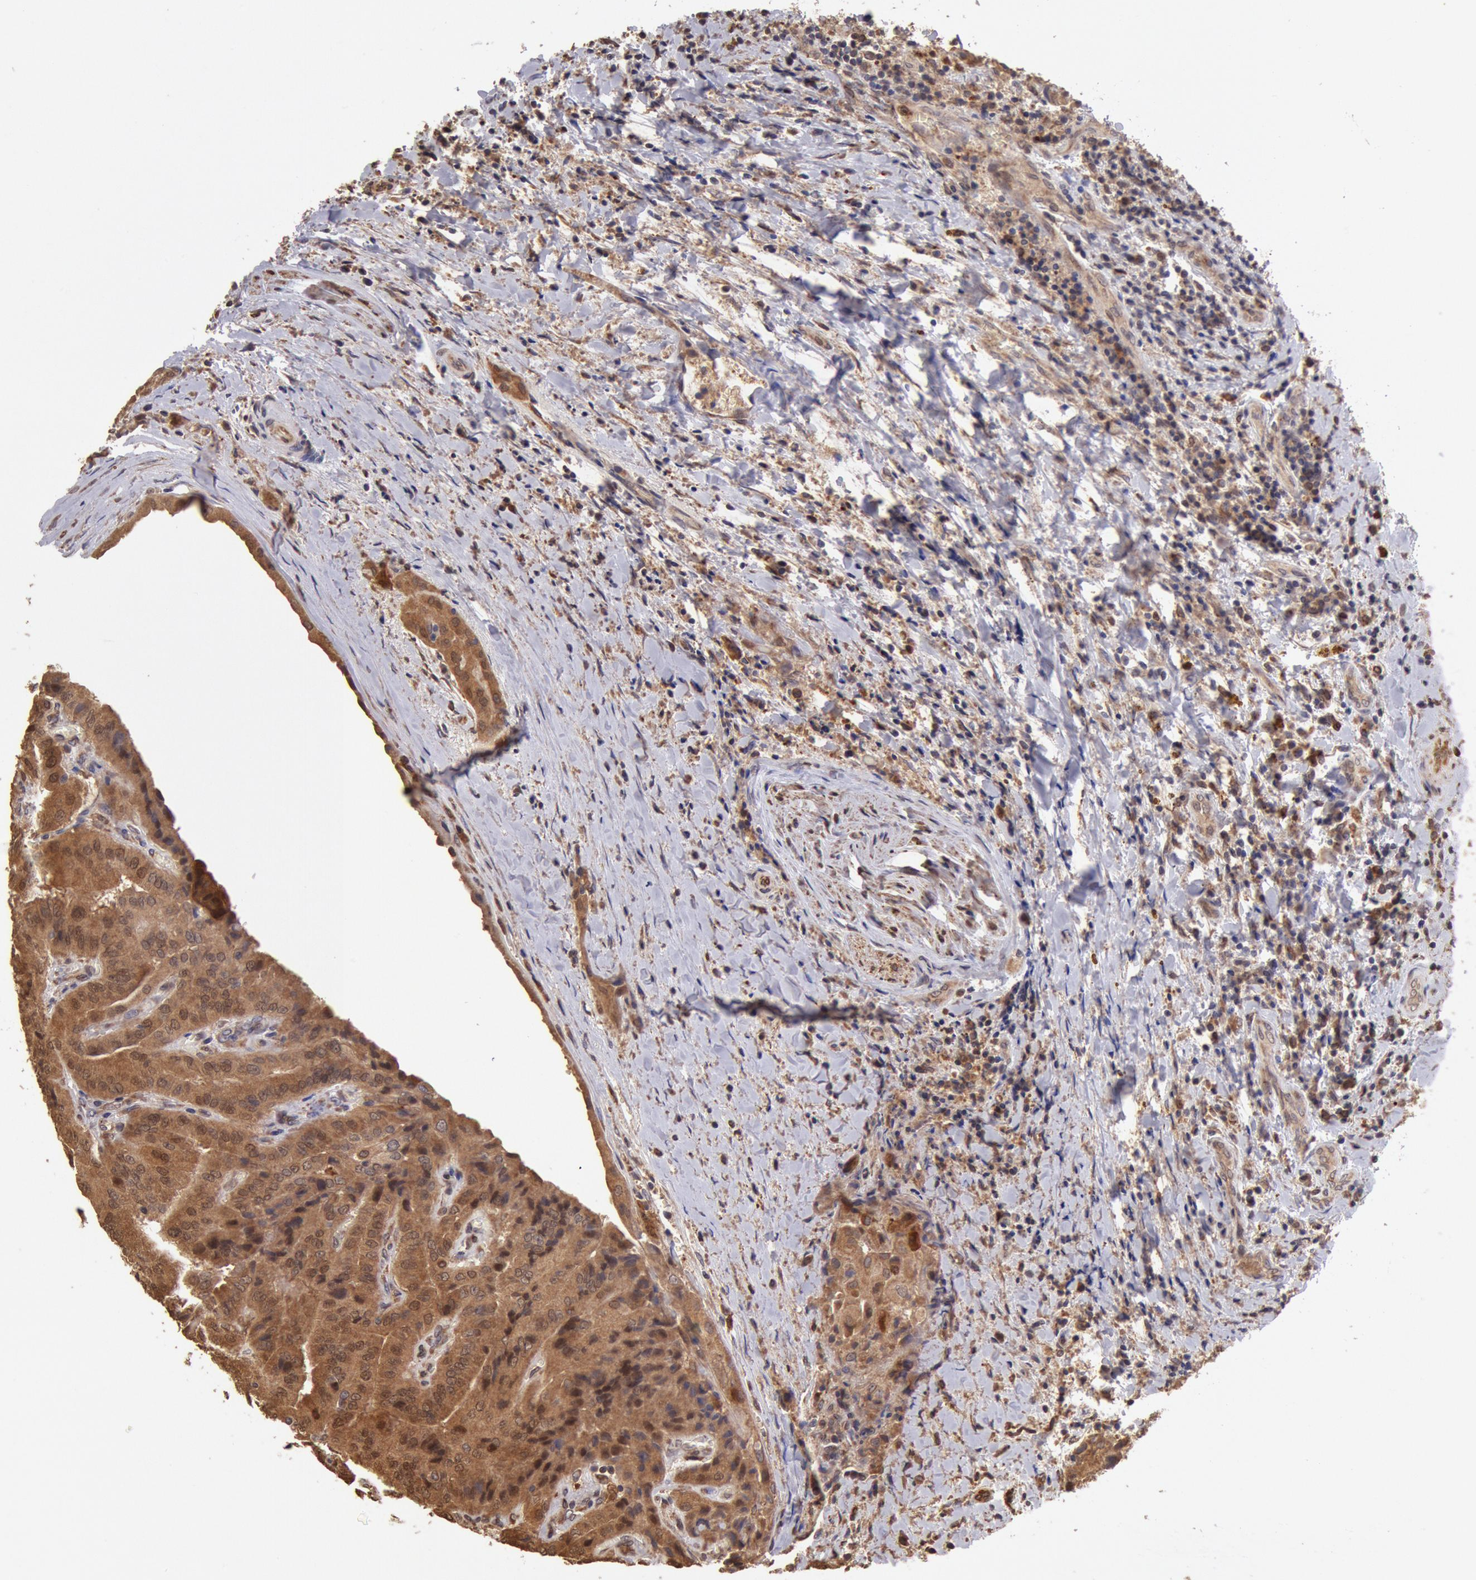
{"staining": {"intensity": "strong", "quantity": ">75%", "location": "cytoplasmic/membranous,nuclear"}, "tissue": "thyroid cancer", "cell_type": "Tumor cells", "image_type": "cancer", "snomed": [{"axis": "morphology", "description": "Papillary adenocarcinoma, NOS"}, {"axis": "topography", "description": "Thyroid gland"}], "caption": "Protein analysis of thyroid papillary adenocarcinoma tissue demonstrates strong cytoplasmic/membranous and nuclear expression in approximately >75% of tumor cells.", "gene": "COMT", "patient": {"sex": "female", "age": 71}}